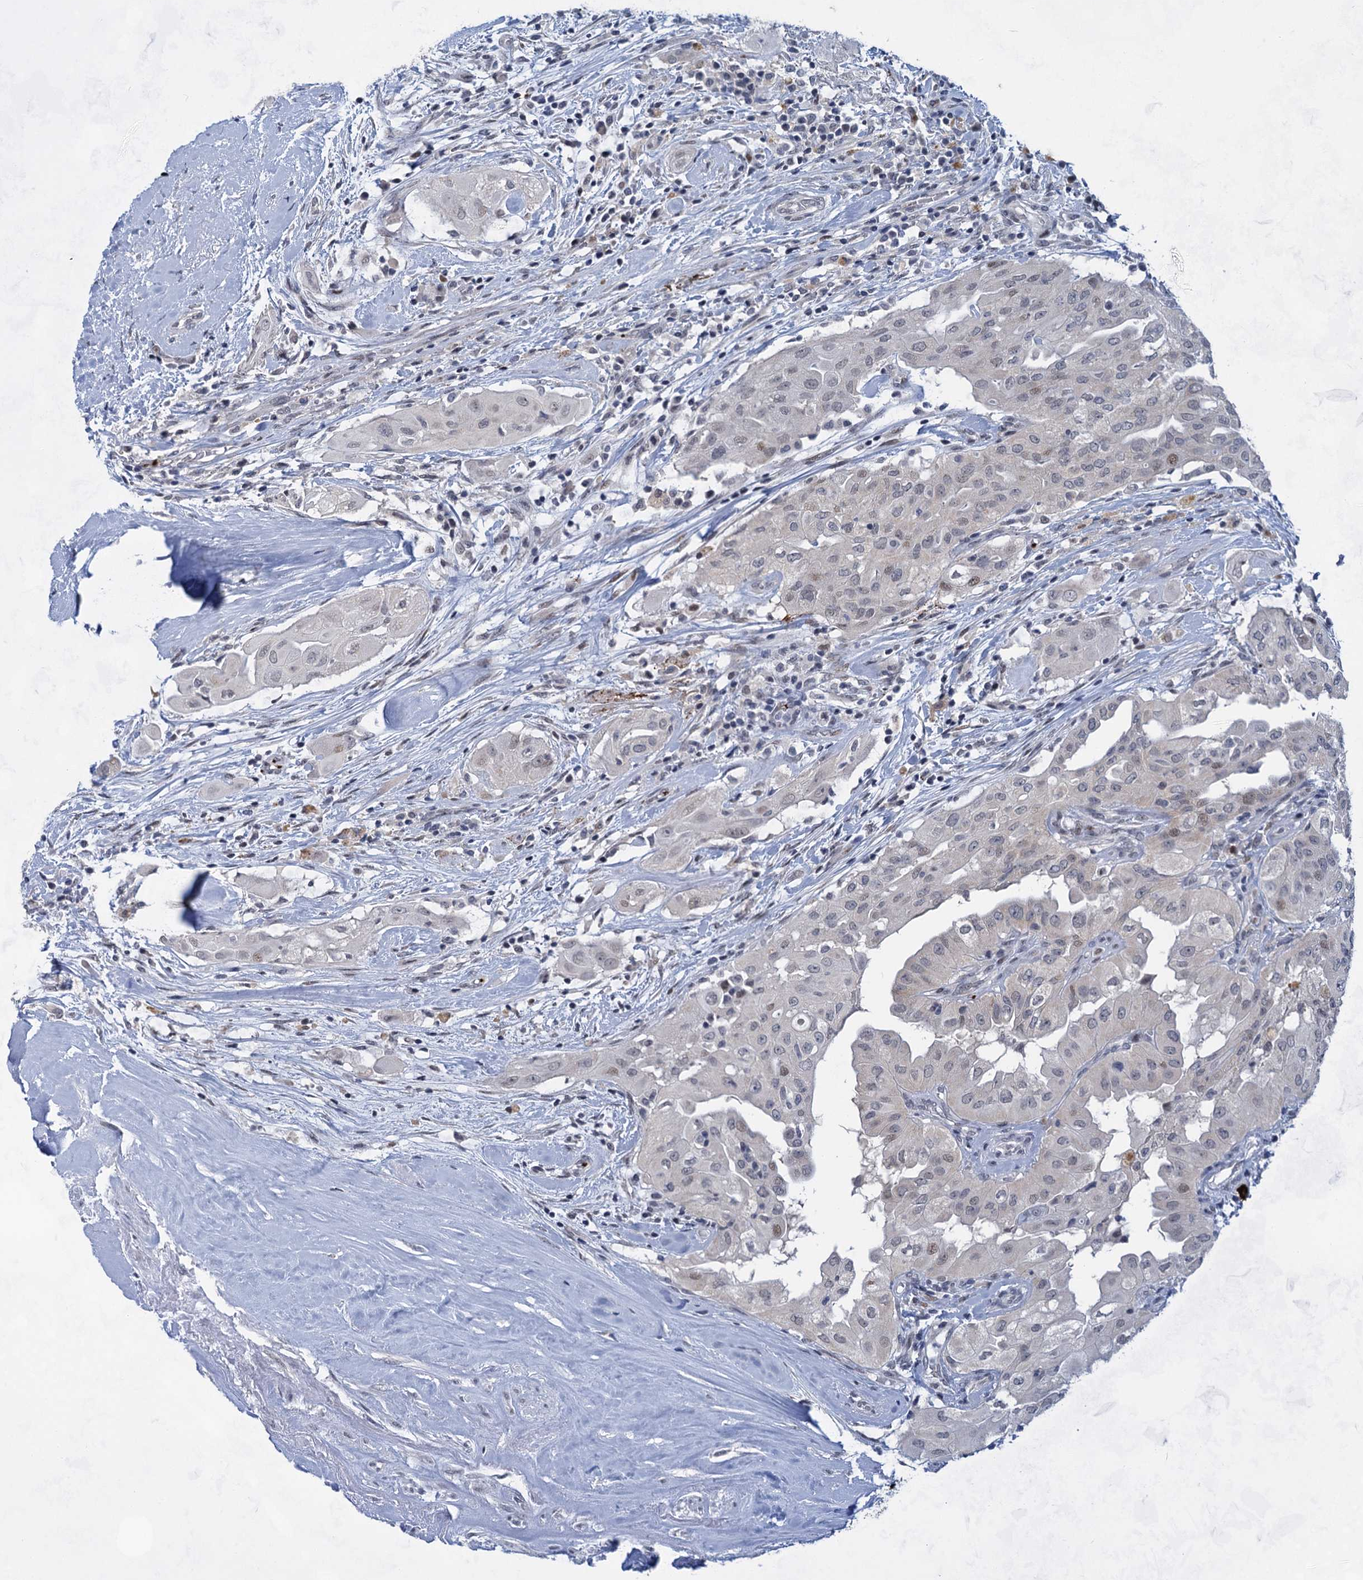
{"staining": {"intensity": "negative", "quantity": "none", "location": "none"}, "tissue": "thyroid cancer", "cell_type": "Tumor cells", "image_type": "cancer", "snomed": [{"axis": "morphology", "description": "Papillary adenocarcinoma, NOS"}, {"axis": "topography", "description": "Thyroid gland"}], "caption": "The IHC image has no significant positivity in tumor cells of thyroid papillary adenocarcinoma tissue.", "gene": "MON2", "patient": {"sex": "female", "age": 59}}